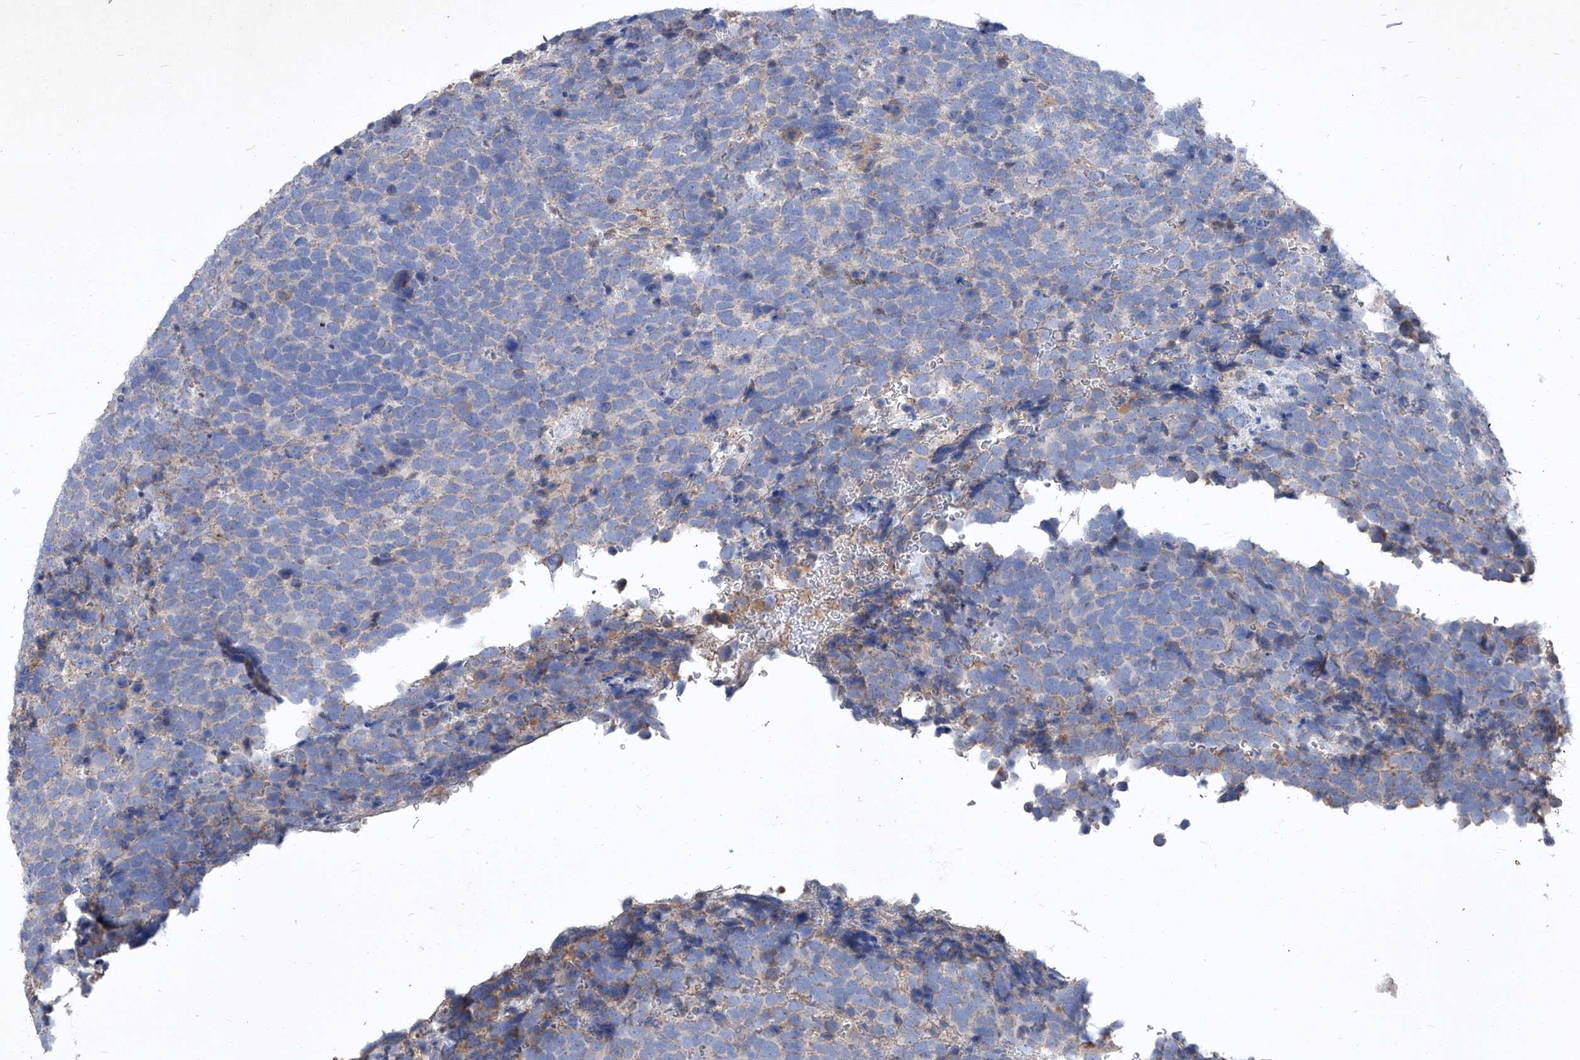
{"staining": {"intensity": "negative", "quantity": "none", "location": "none"}, "tissue": "urothelial cancer", "cell_type": "Tumor cells", "image_type": "cancer", "snomed": [{"axis": "morphology", "description": "Urothelial carcinoma, High grade"}, {"axis": "topography", "description": "Urinary bladder"}], "caption": "Micrograph shows no protein expression in tumor cells of urothelial cancer tissue. The staining is performed using DAB brown chromogen with nuclei counter-stained in using hematoxylin.", "gene": "EPHA8", "patient": {"sex": "female", "age": 82}}